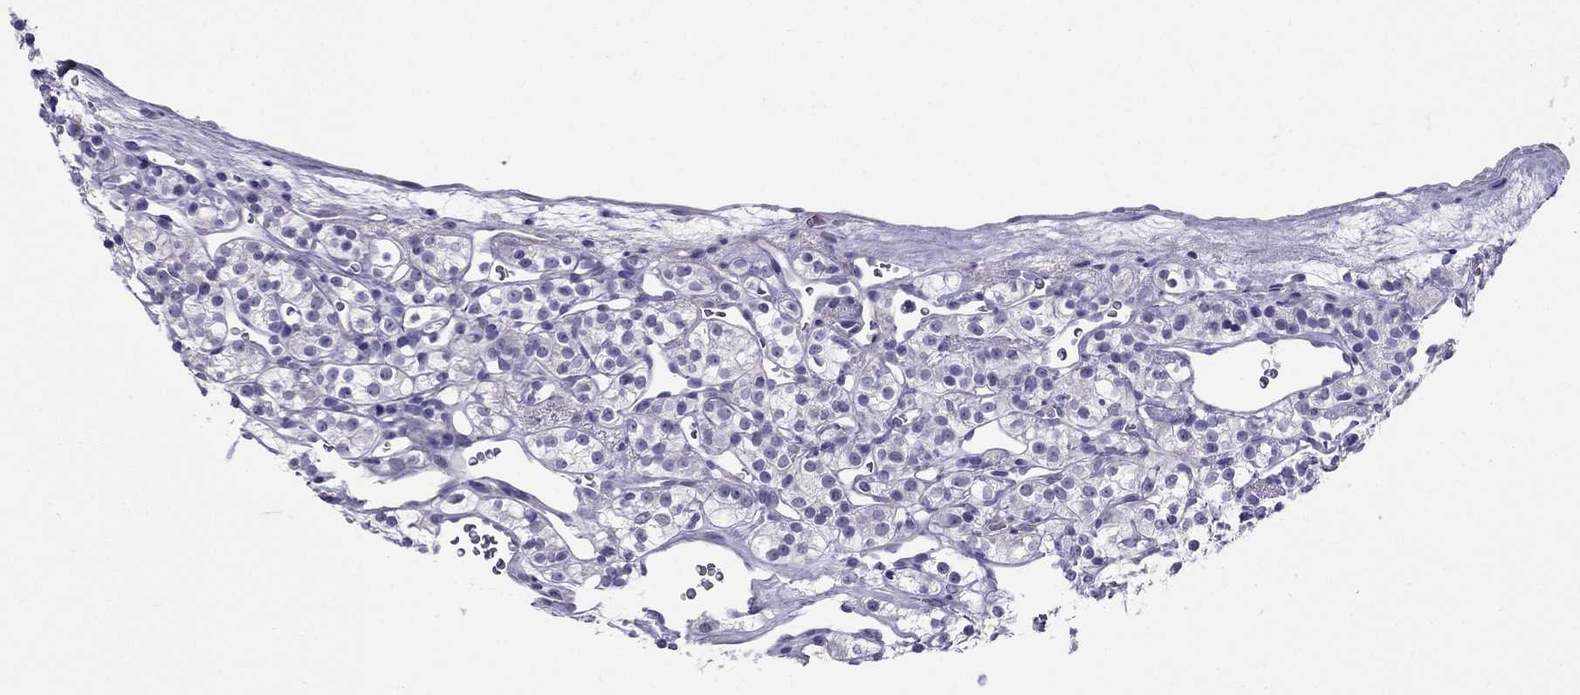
{"staining": {"intensity": "negative", "quantity": "none", "location": "none"}, "tissue": "renal cancer", "cell_type": "Tumor cells", "image_type": "cancer", "snomed": [{"axis": "morphology", "description": "Adenocarcinoma, NOS"}, {"axis": "topography", "description": "Kidney"}], "caption": "Adenocarcinoma (renal) was stained to show a protein in brown. There is no significant positivity in tumor cells.", "gene": "CROCC2", "patient": {"sex": "male", "age": 77}}